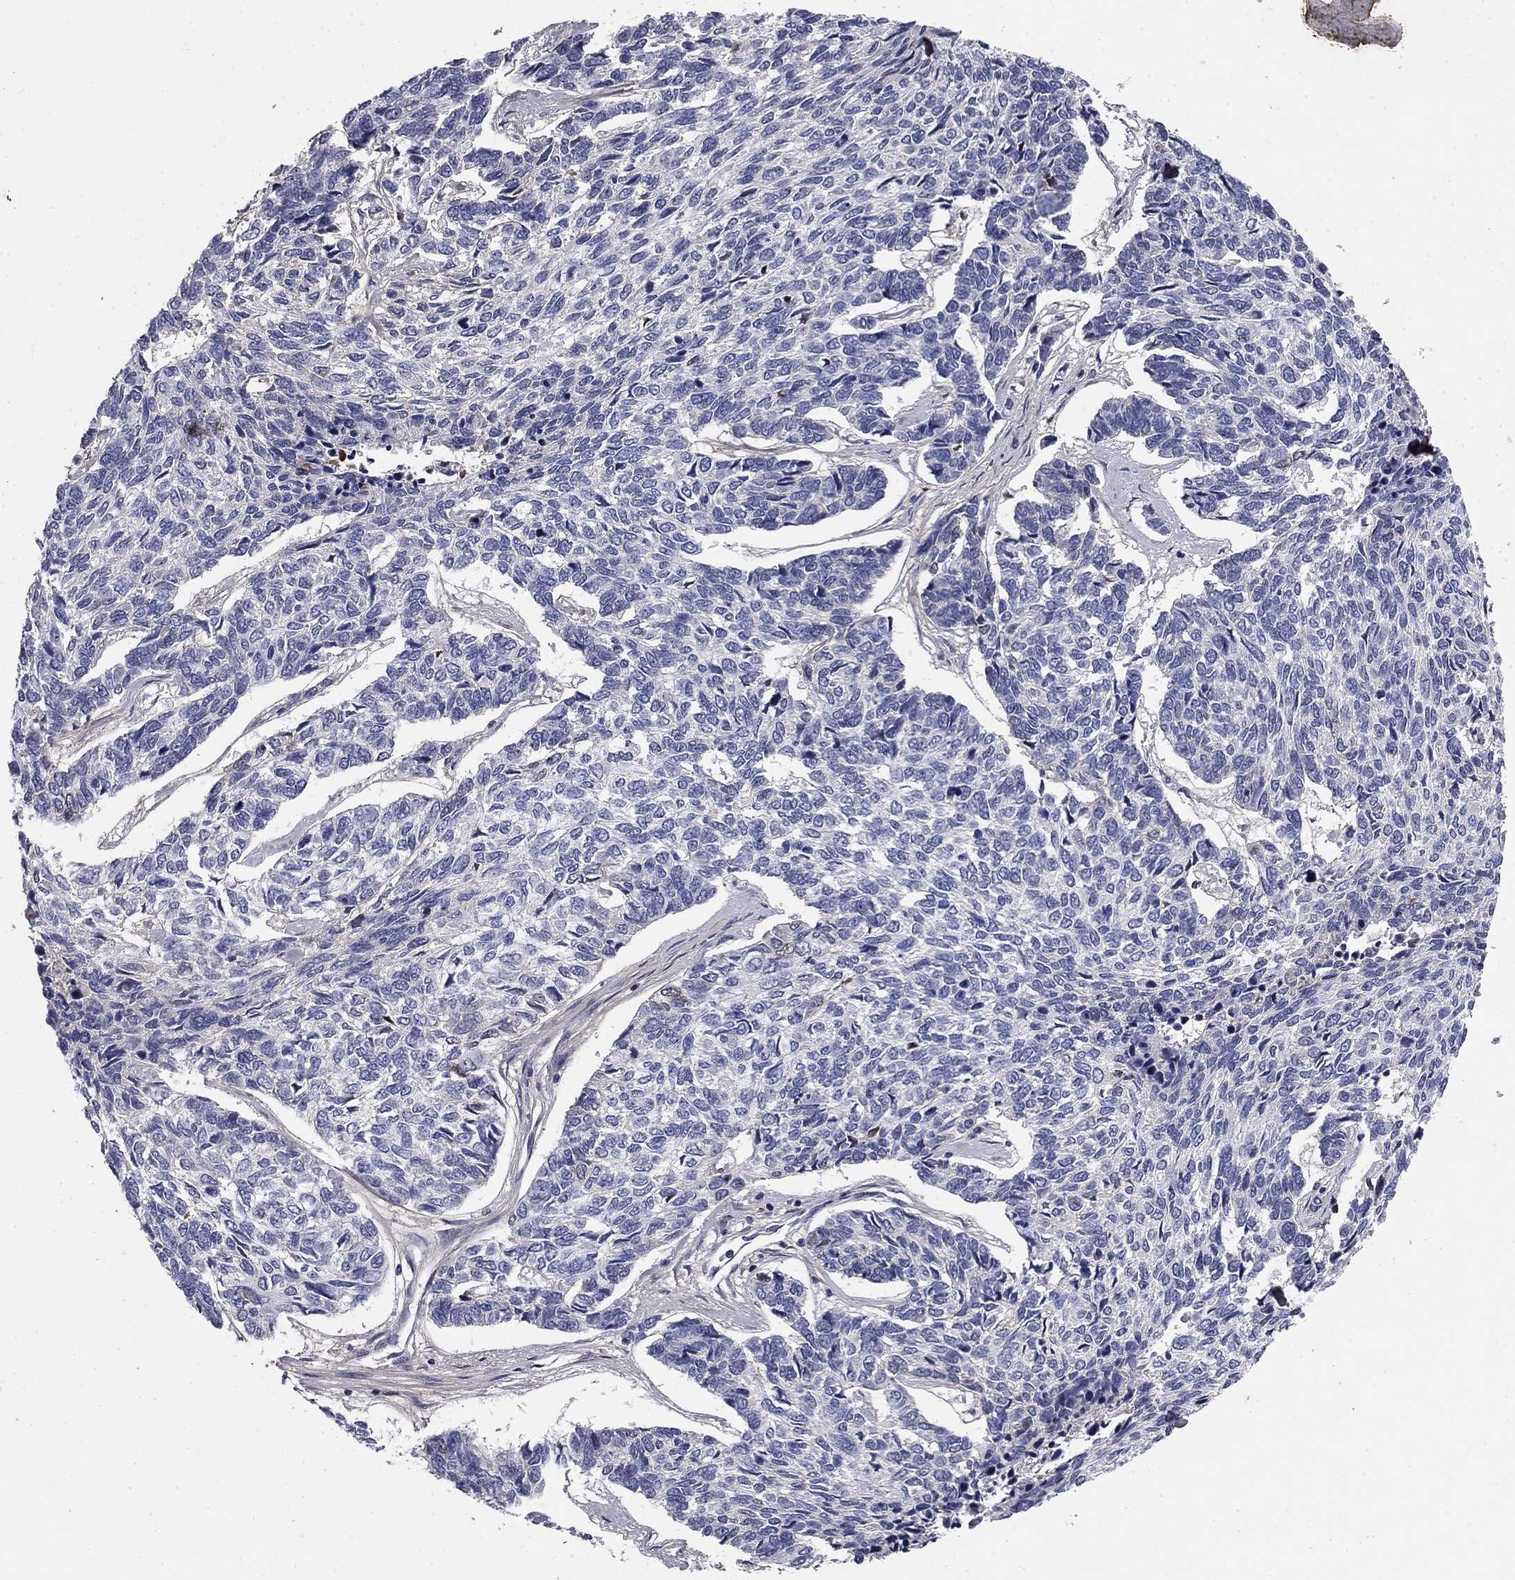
{"staining": {"intensity": "negative", "quantity": "none", "location": "none"}, "tissue": "skin cancer", "cell_type": "Tumor cells", "image_type": "cancer", "snomed": [{"axis": "morphology", "description": "Basal cell carcinoma"}, {"axis": "topography", "description": "Skin"}], "caption": "High magnification brightfield microscopy of skin cancer (basal cell carcinoma) stained with DAB (3,3'-diaminobenzidine) (brown) and counterstained with hematoxylin (blue): tumor cells show no significant expression.", "gene": "COL2A1", "patient": {"sex": "female", "age": 65}}